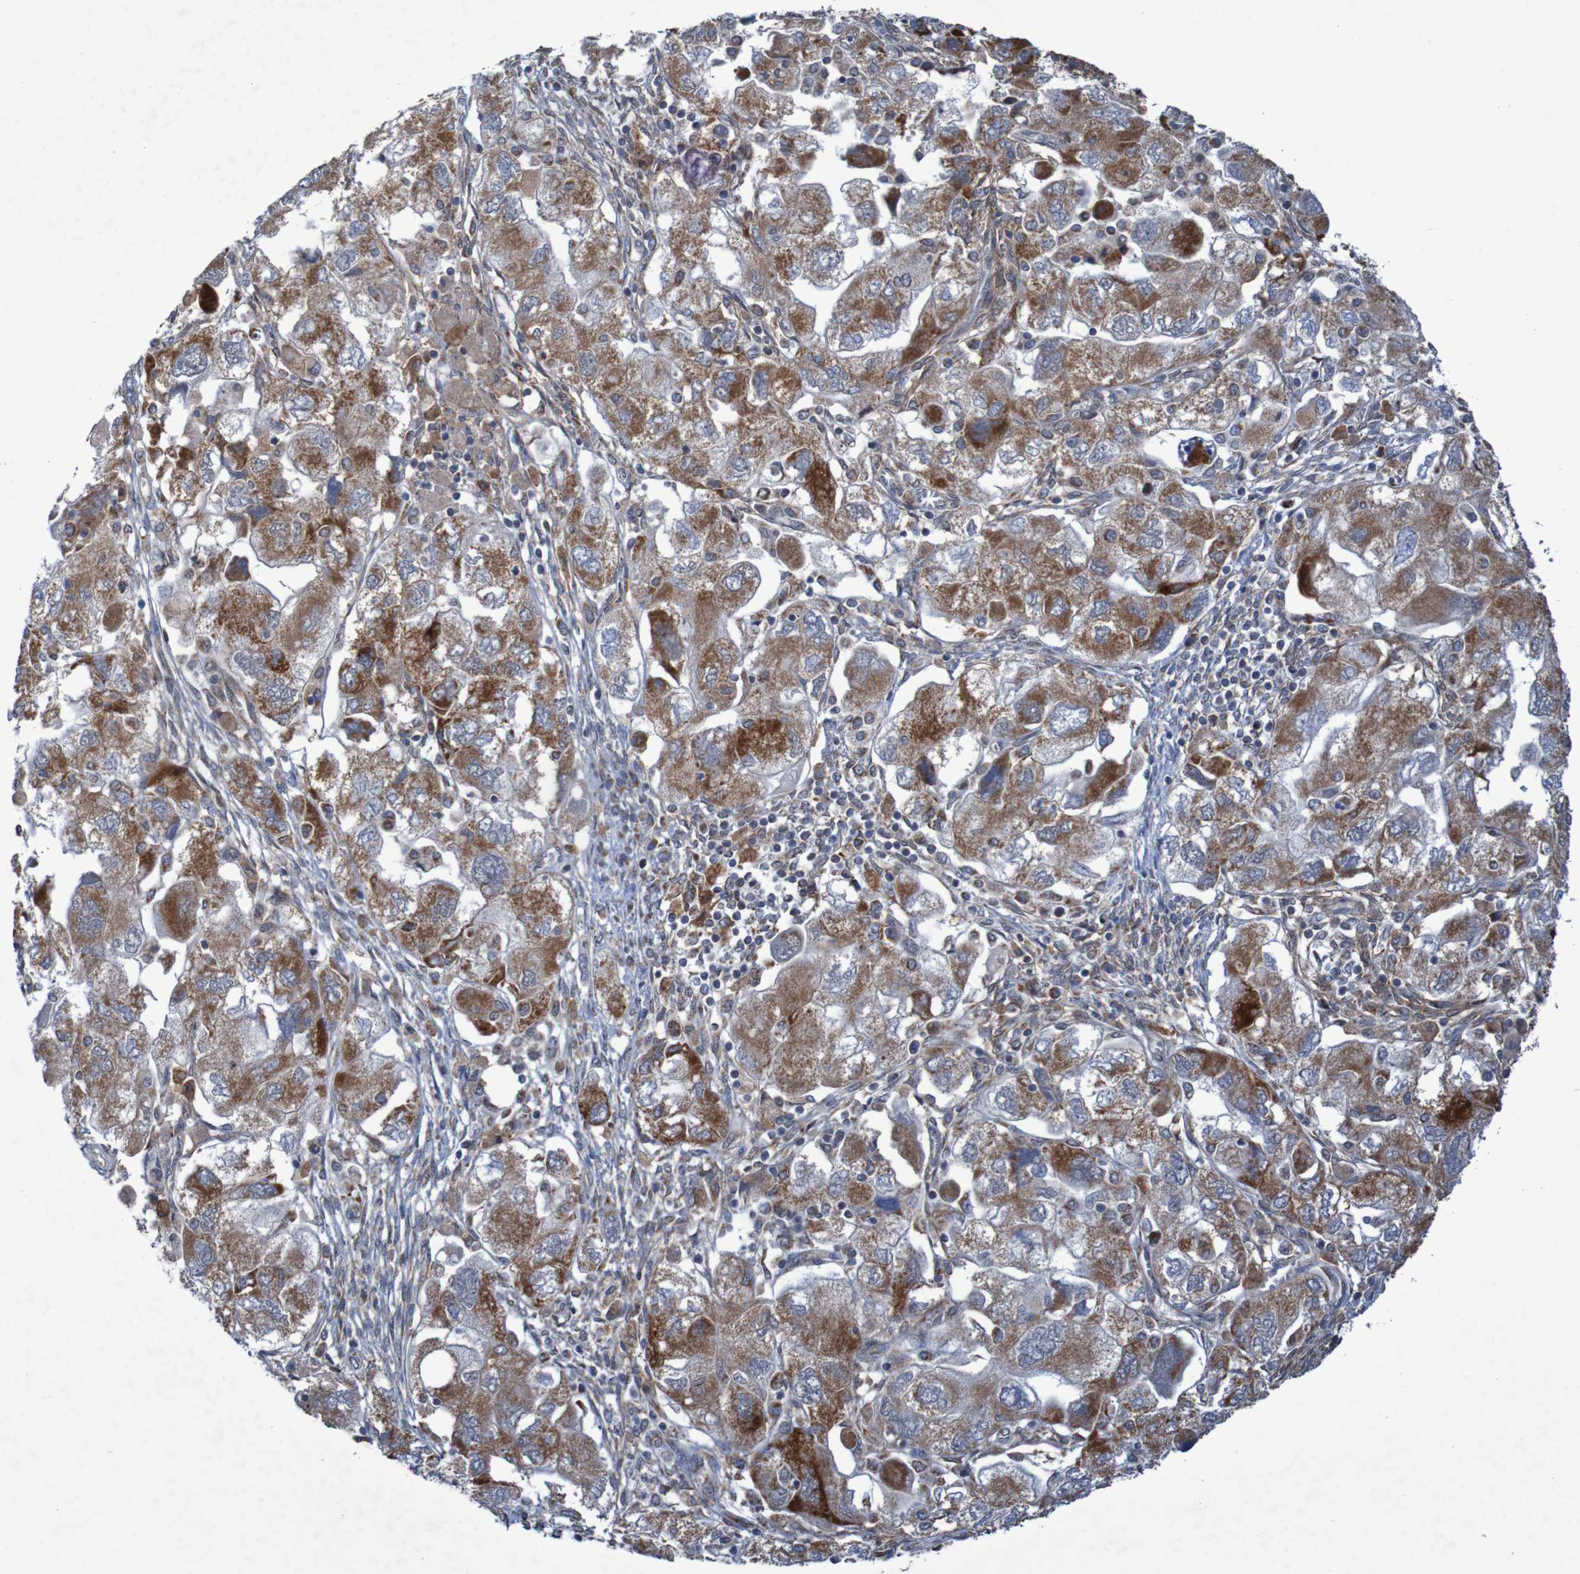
{"staining": {"intensity": "moderate", "quantity": ">75%", "location": "cytoplasmic/membranous"}, "tissue": "ovarian cancer", "cell_type": "Tumor cells", "image_type": "cancer", "snomed": [{"axis": "morphology", "description": "Carcinoma, NOS"}, {"axis": "morphology", "description": "Cystadenocarcinoma, serous, NOS"}, {"axis": "topography", "description": "Ovary"}], "caption": "Immunohistochemistry staining of ovarian cancer, which reveals medium levels of moderate cytoplasmic/membranous expression in about >75% of tumor cells indicating moderate cytoplasmic/membranous protein expression. The staining was performed using DAB (3,3'-diaminobenzidine) (brown) for protein detection and nuclei were counterstained in hematoxylin (blue).", "gene": "CCDC51", "patient": {"sex": "female", "age": 69}}